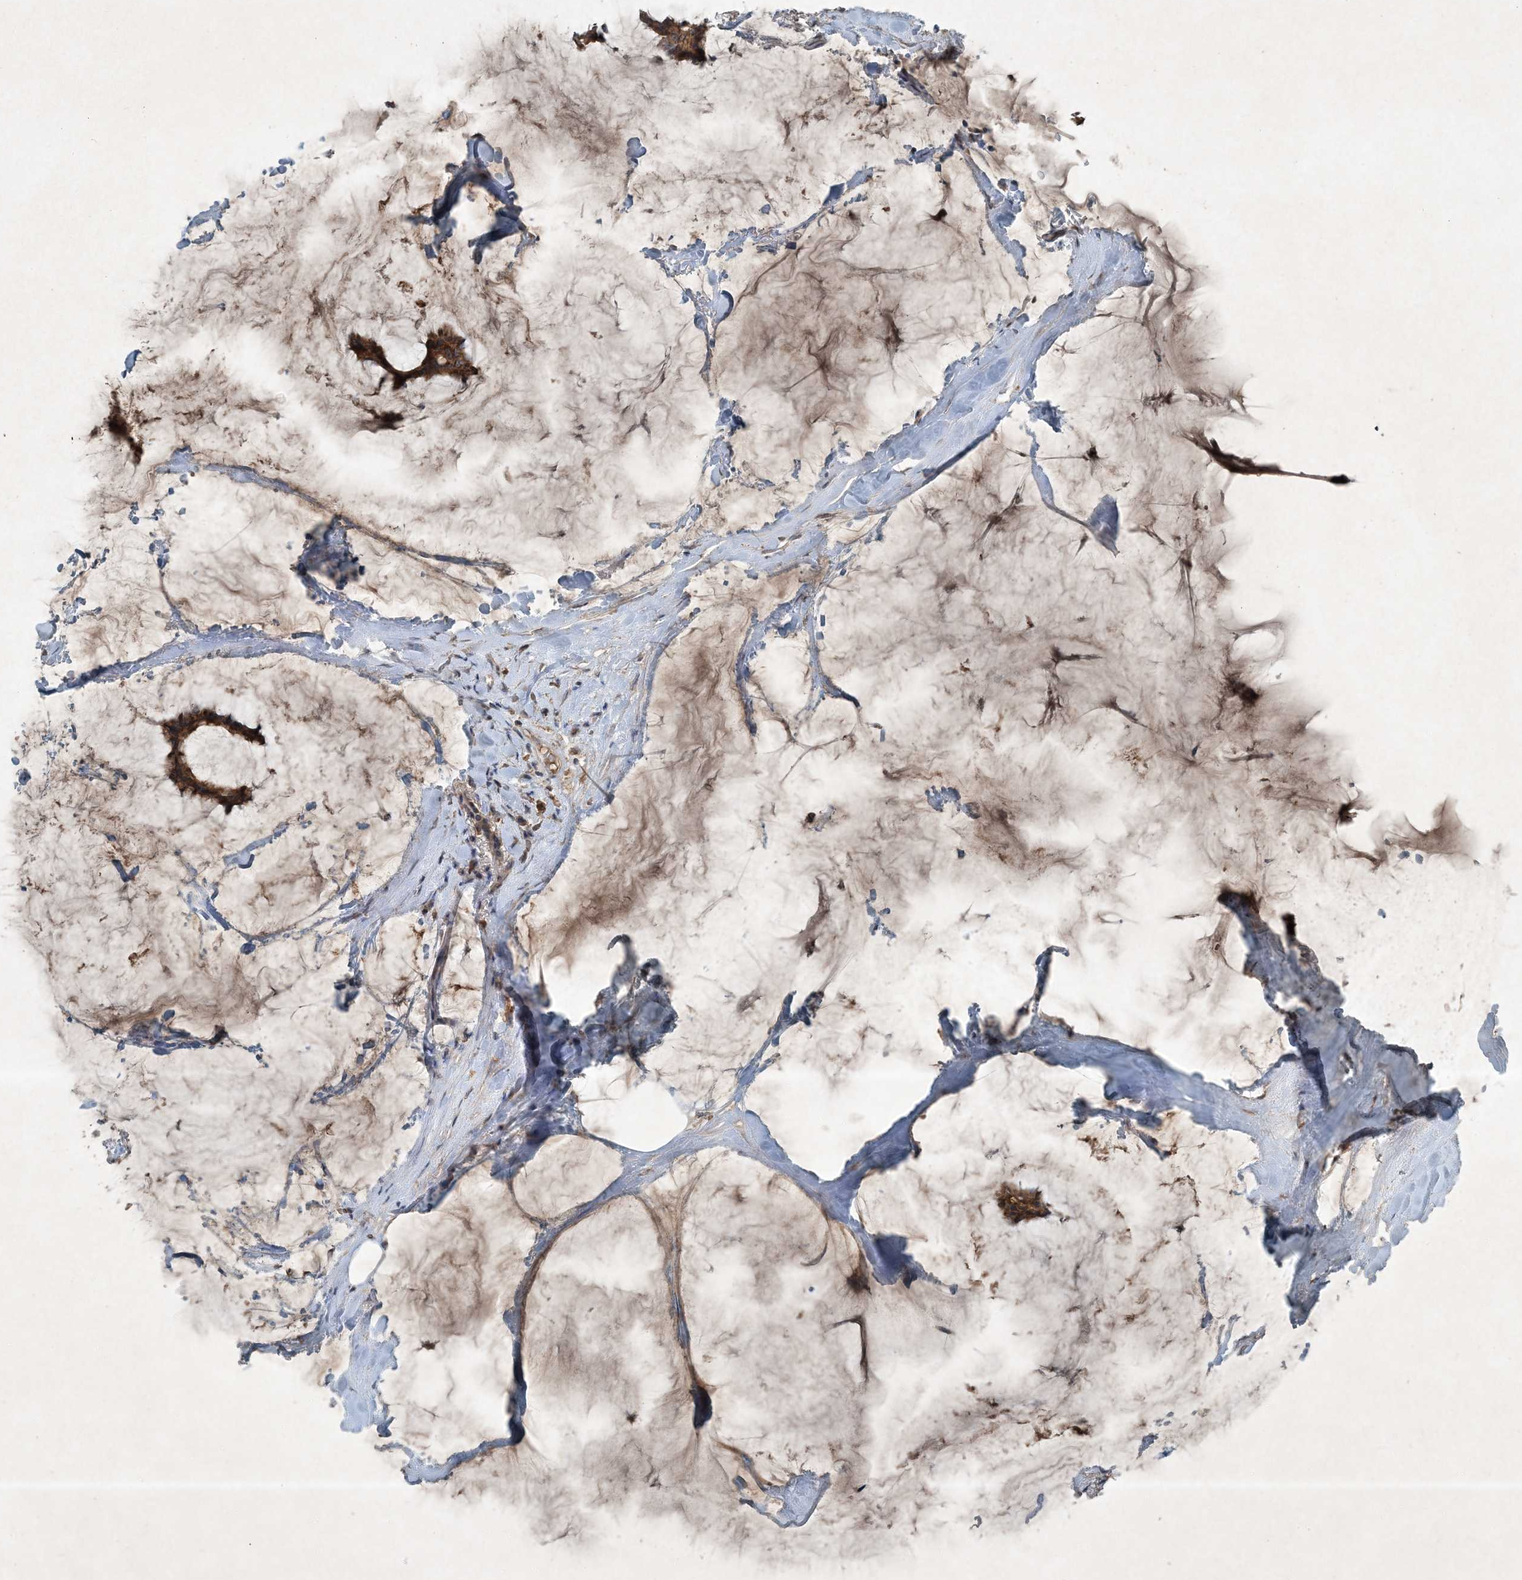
{"staining": {"intensity": "moderate", "quantity": ">75%", "location": "cytoplasmic/membranous"}, "tissue": "breast cancer", "cell_type": "Tumor cells", "image_type": "cancer", "snomed": [{"axis": "morphology", "description": "Duct carcinoma"}, {"axis": "topography", "description": "Breast"}], "caption": "Infiltrating ductal carcinoma (breast) stained with IHC demonstrates moderate cytoplasmic/membranous staining in about >75% of tumor cells. The protein of interest is shown in brown color, while the nuclei are stained blue.", "gene": "MDN1", "patient": {"sex": "female", "age": 93}}